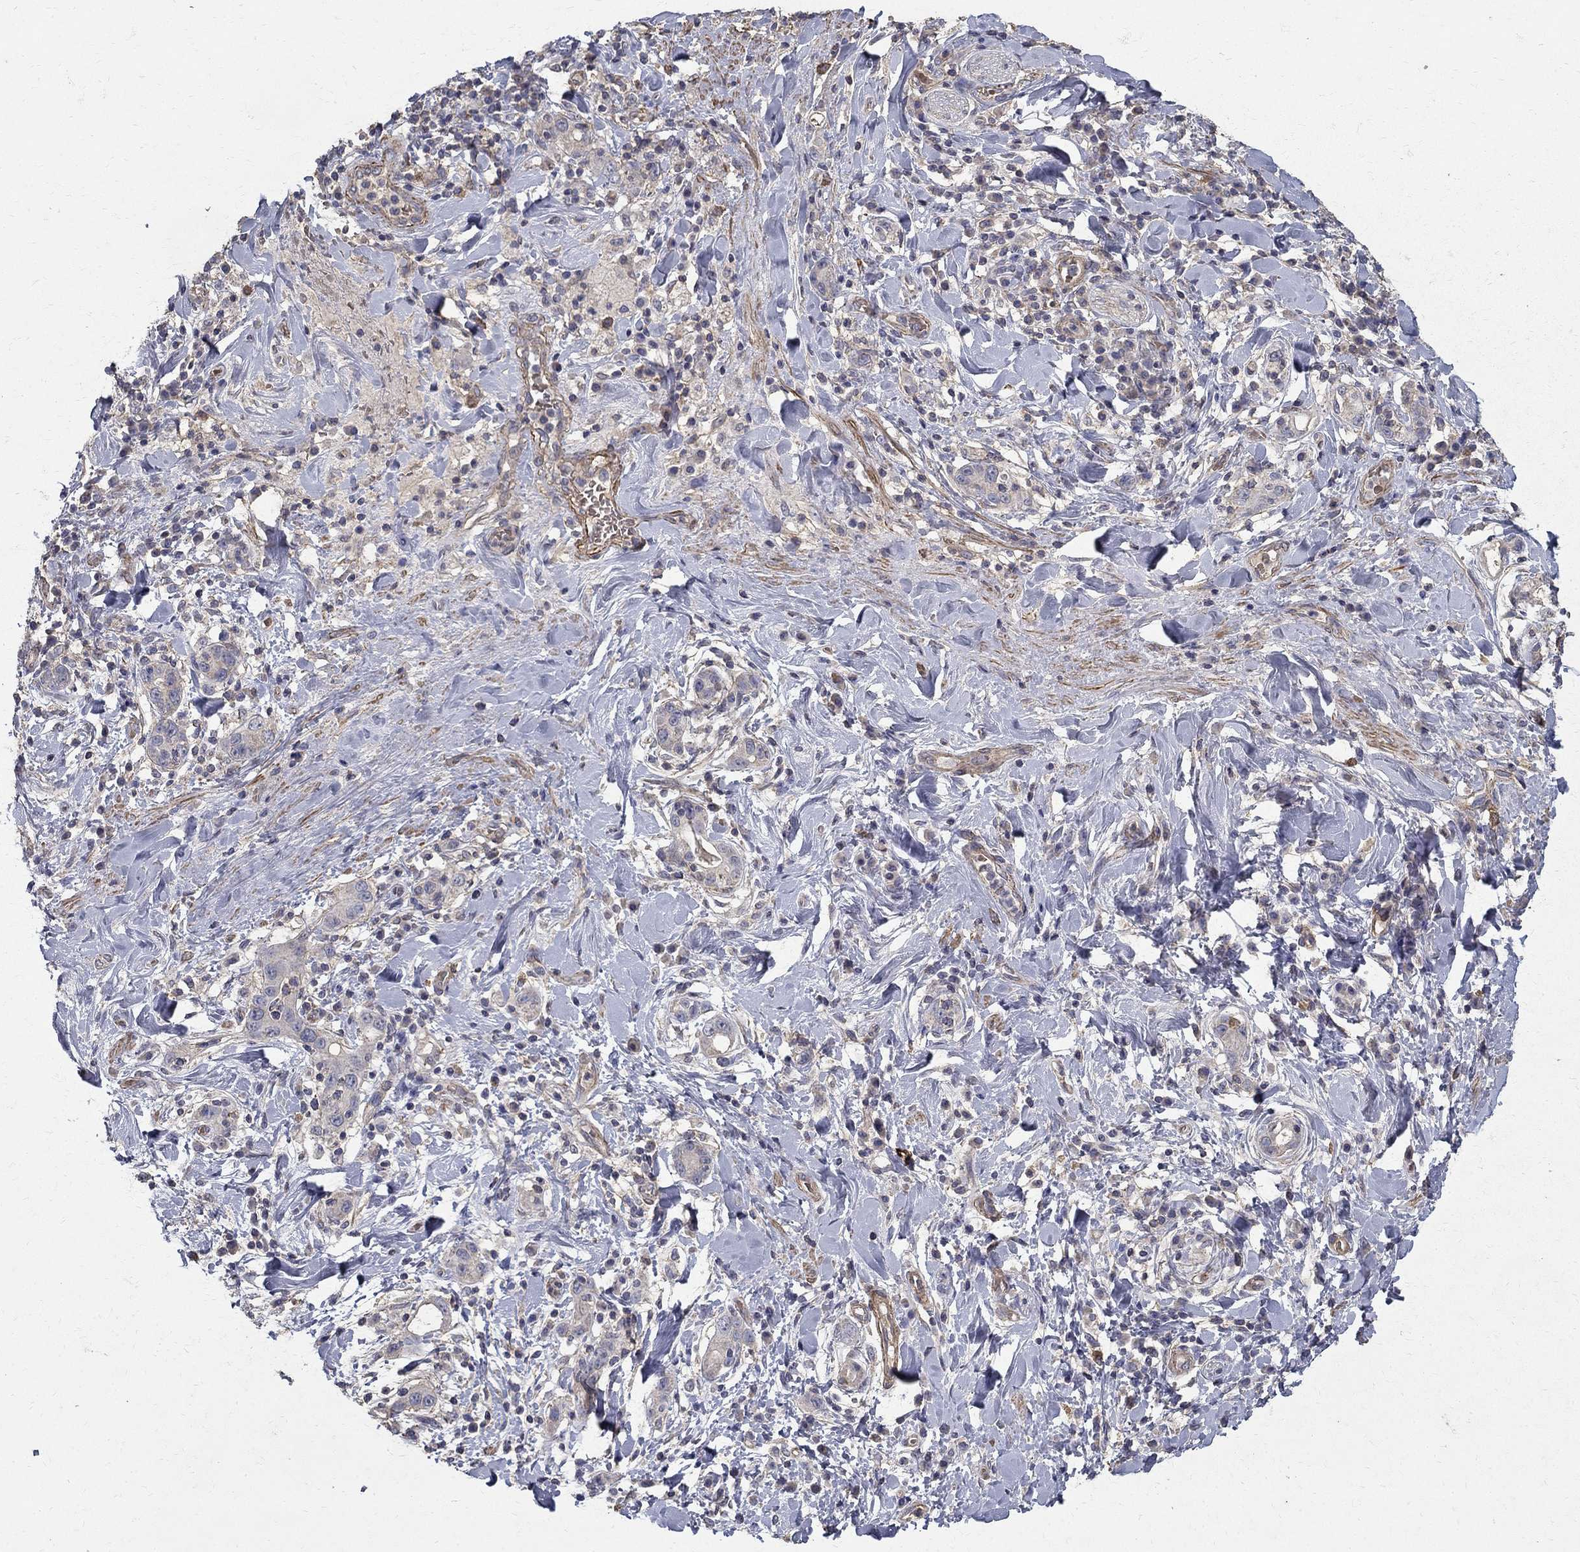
{"staining": {"intensity": "negative", "quantity": "none", "location": "none"}, "tissue": "stomach cancer", "cell_type": "Tumor cells", "image_type": "cancer", "snomed": [{"axis": "morphology", "description": "Adenocarcinoma, NOS"}, {"axis": "topography", "description": "Stomach"}], "caption": "Immunohistochemistry image of human adenocarcinoma (stomach) stained for a protein (brown), which exhibits no staining in tumor cells. (Stains: DAB (3,3'-diaminobenzidine) IHC with hematoxylin counter stain, Microscopy: brightfield microscopy at high magnification).", "gene": "MPP2", "patient": {"sex": "male", "age": 79}}